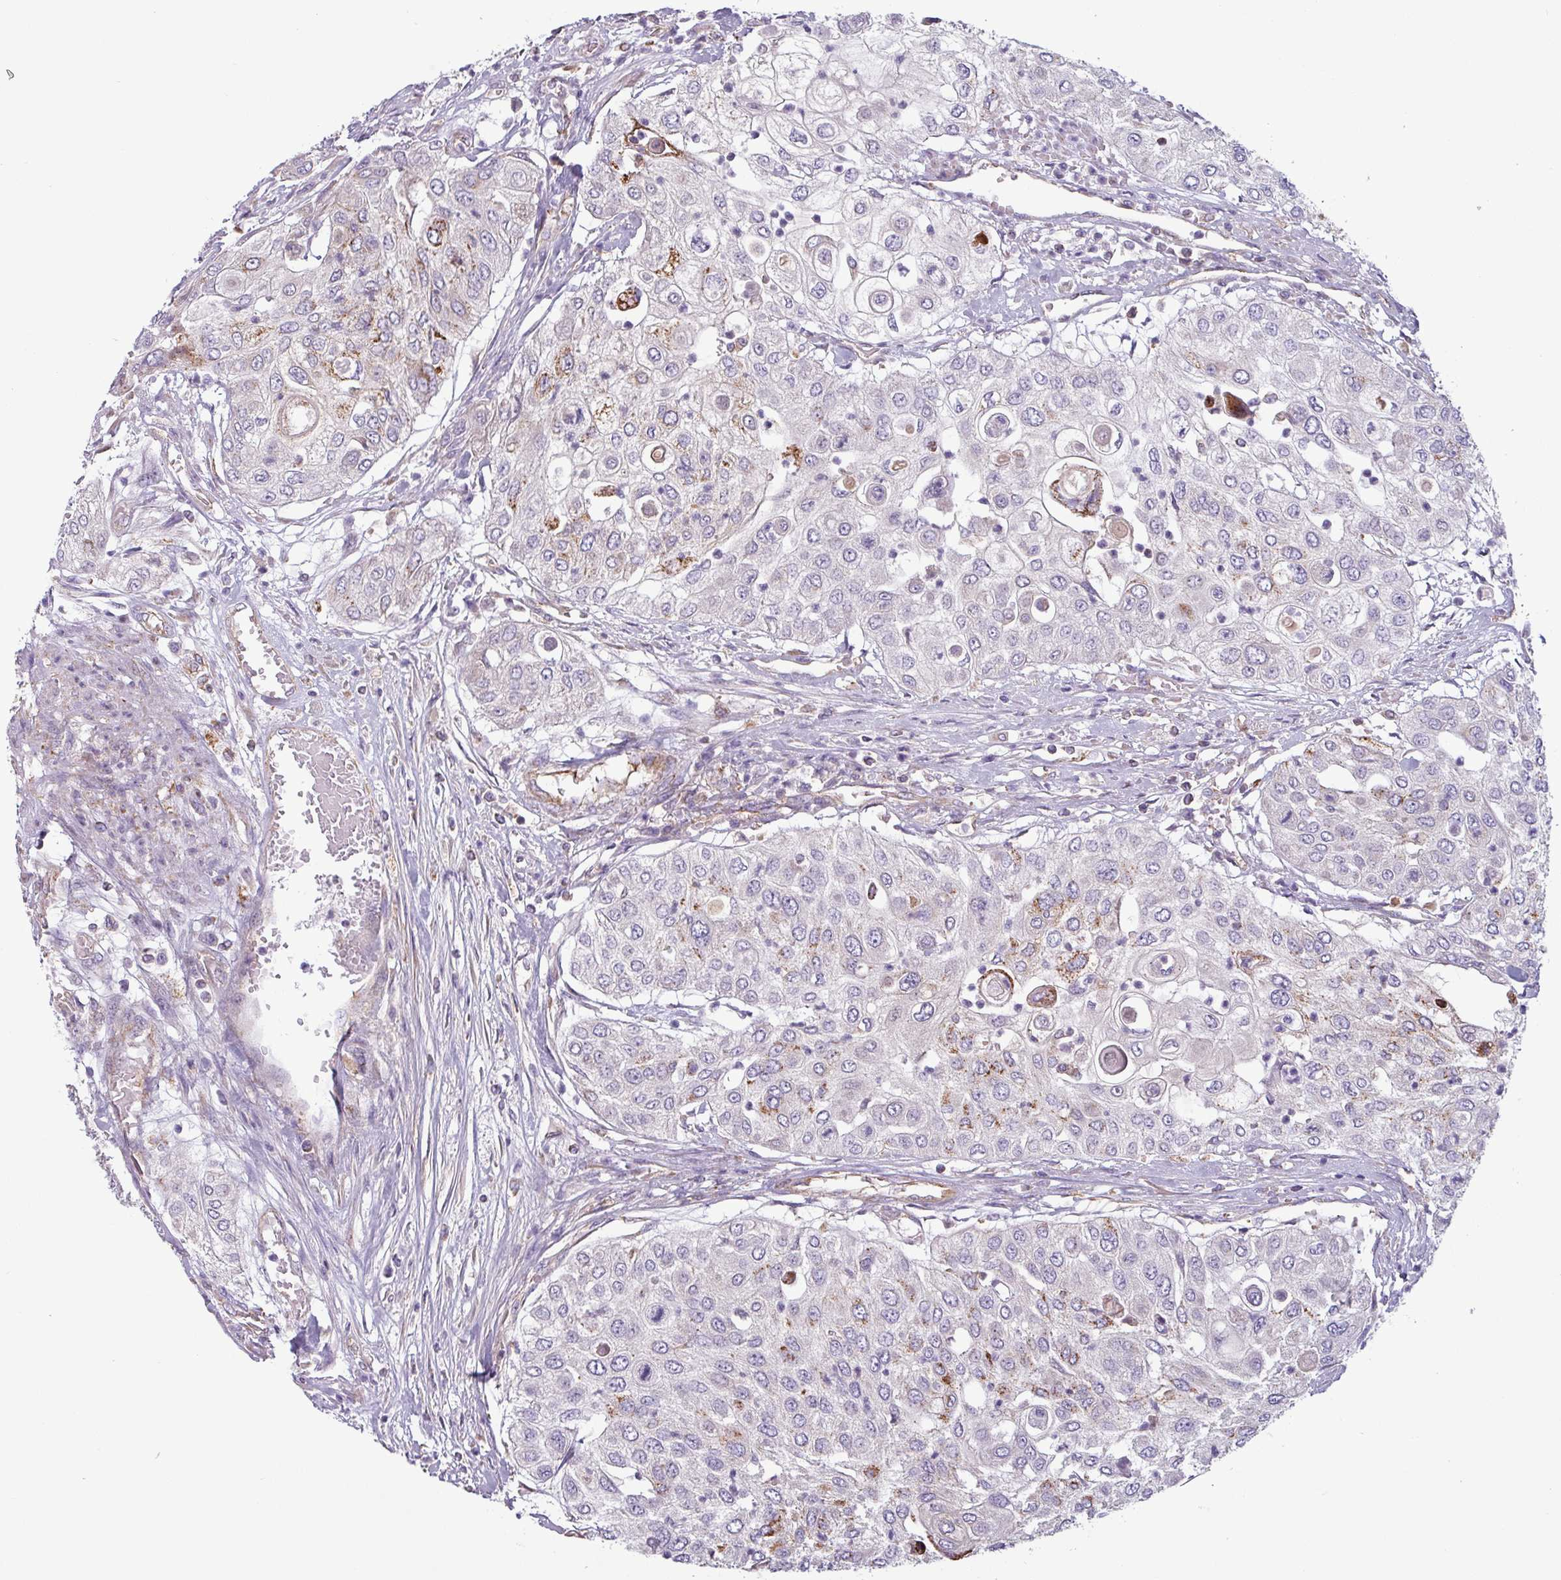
{"staining": {"intensity": "weak", "quantity": "<25%", "location": "cytoplasmic/membranous"}, "tissue": "urothelial cancer", "cell_type": "Tumor cells", "image_type": "cancer", "snomed": [{"axis": "morphology", "description": "Urothelial carcinoma, High grade"}, {"axis": "topography", "description": "Urinary bladder"}], "caption": "An immunohistochemistry (IHC) micrograph of urothelial cancer is shown. There is no staining in tumor cells of urothelial cancer. Nuclei are stained in blue.", "gene": "CAMK1", "patient": {"sex": "female", "age": 79}}